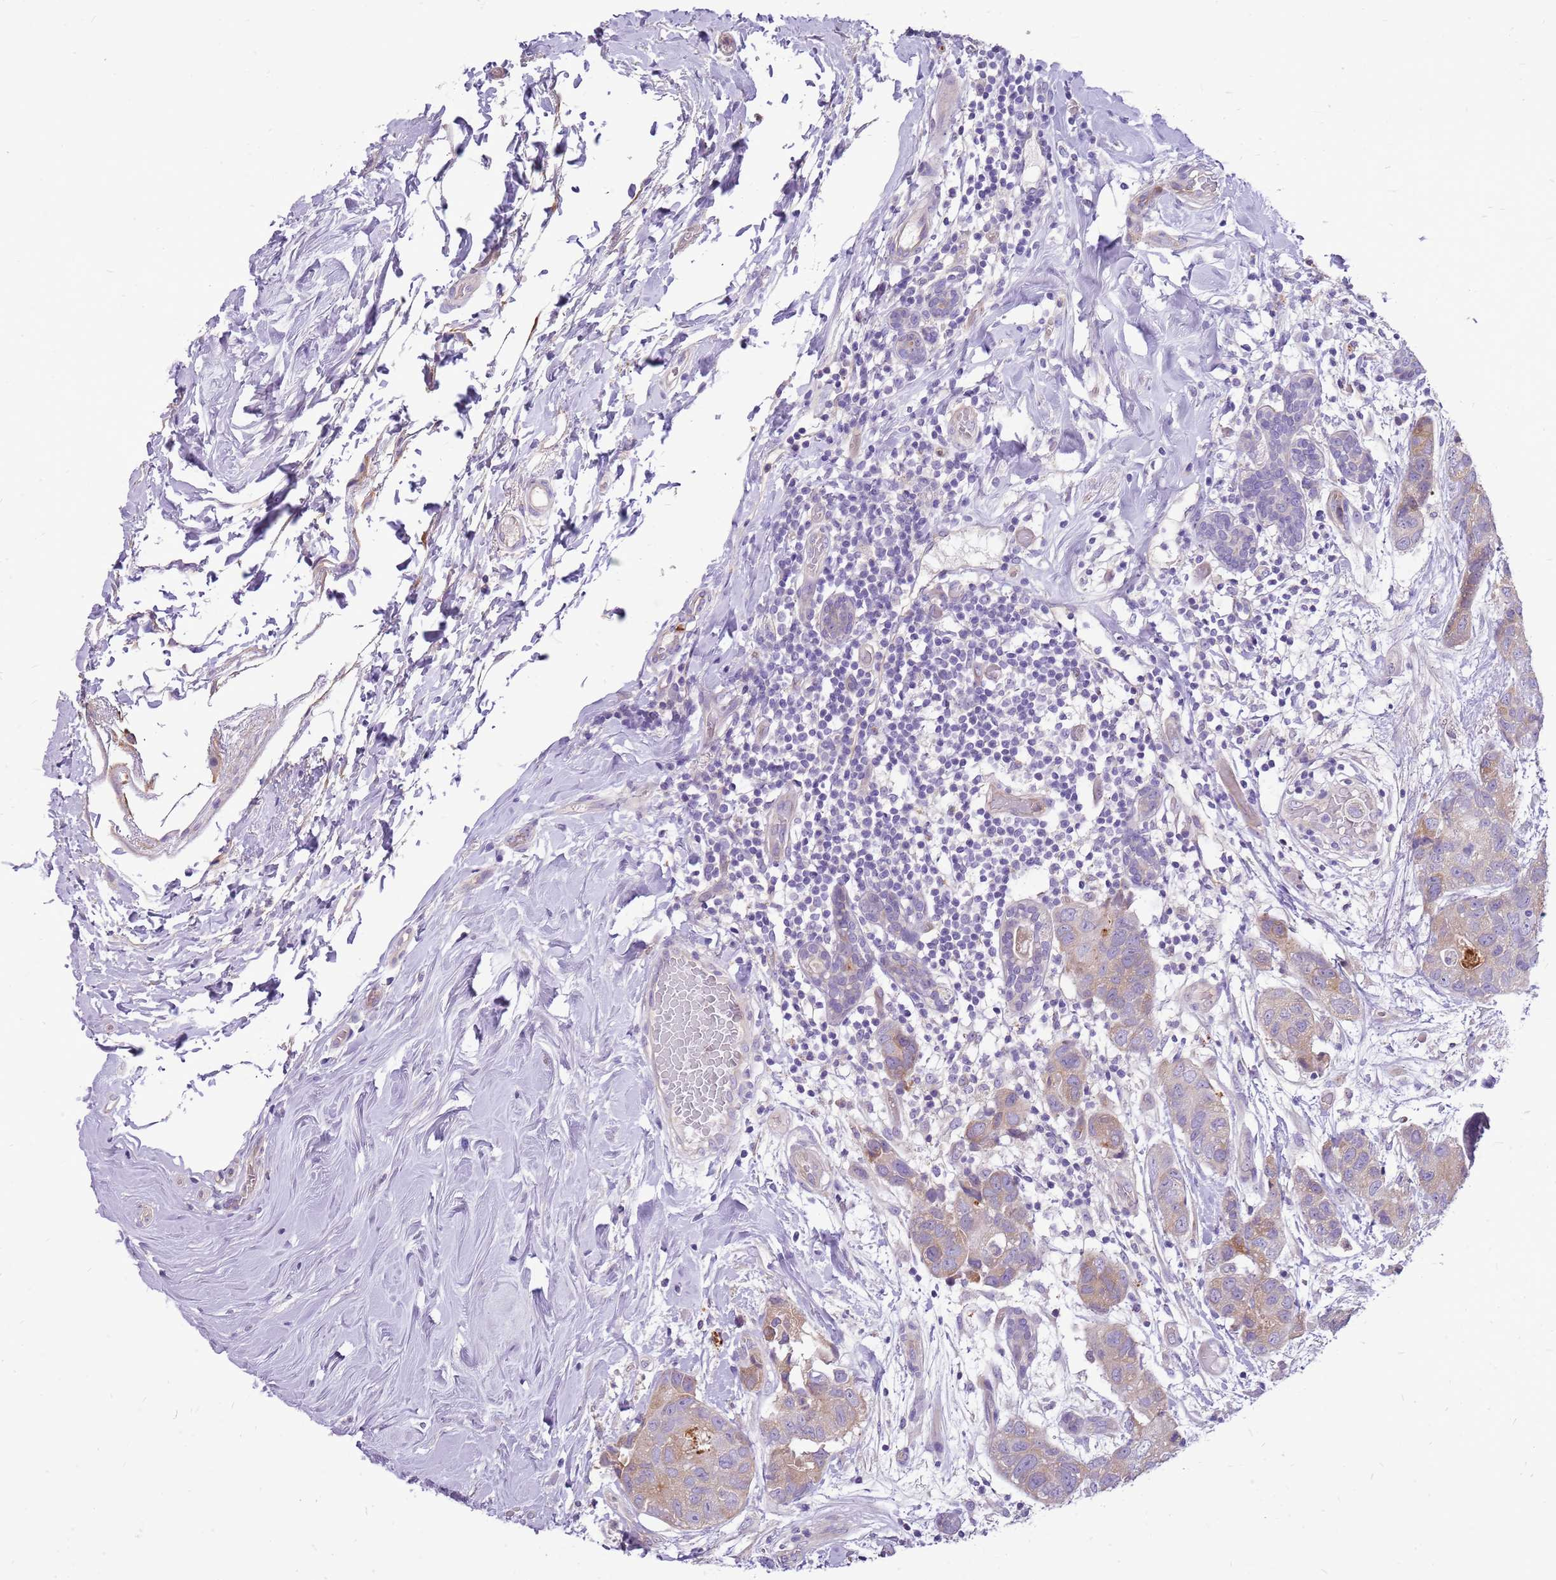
{"staining": {"intensity": "weak", "quantity": "<25%", "location": "cytoplasmic/membranous"}, "tissue": "breast cancer", "cell_type": "Tumor cells", "image_type": "cancer", "snomed": [{"axis": "morphology", "description": "Duct carcinoma"}, {"axis": "topography", "description": "Breast"}], "caption": "Histopathology image shows no protein positivity in tumor cells of breast infiltrating ductal carcinoma tissue.", "gene": "NTN4", "patient": {"sex": "female", "age": 62}}